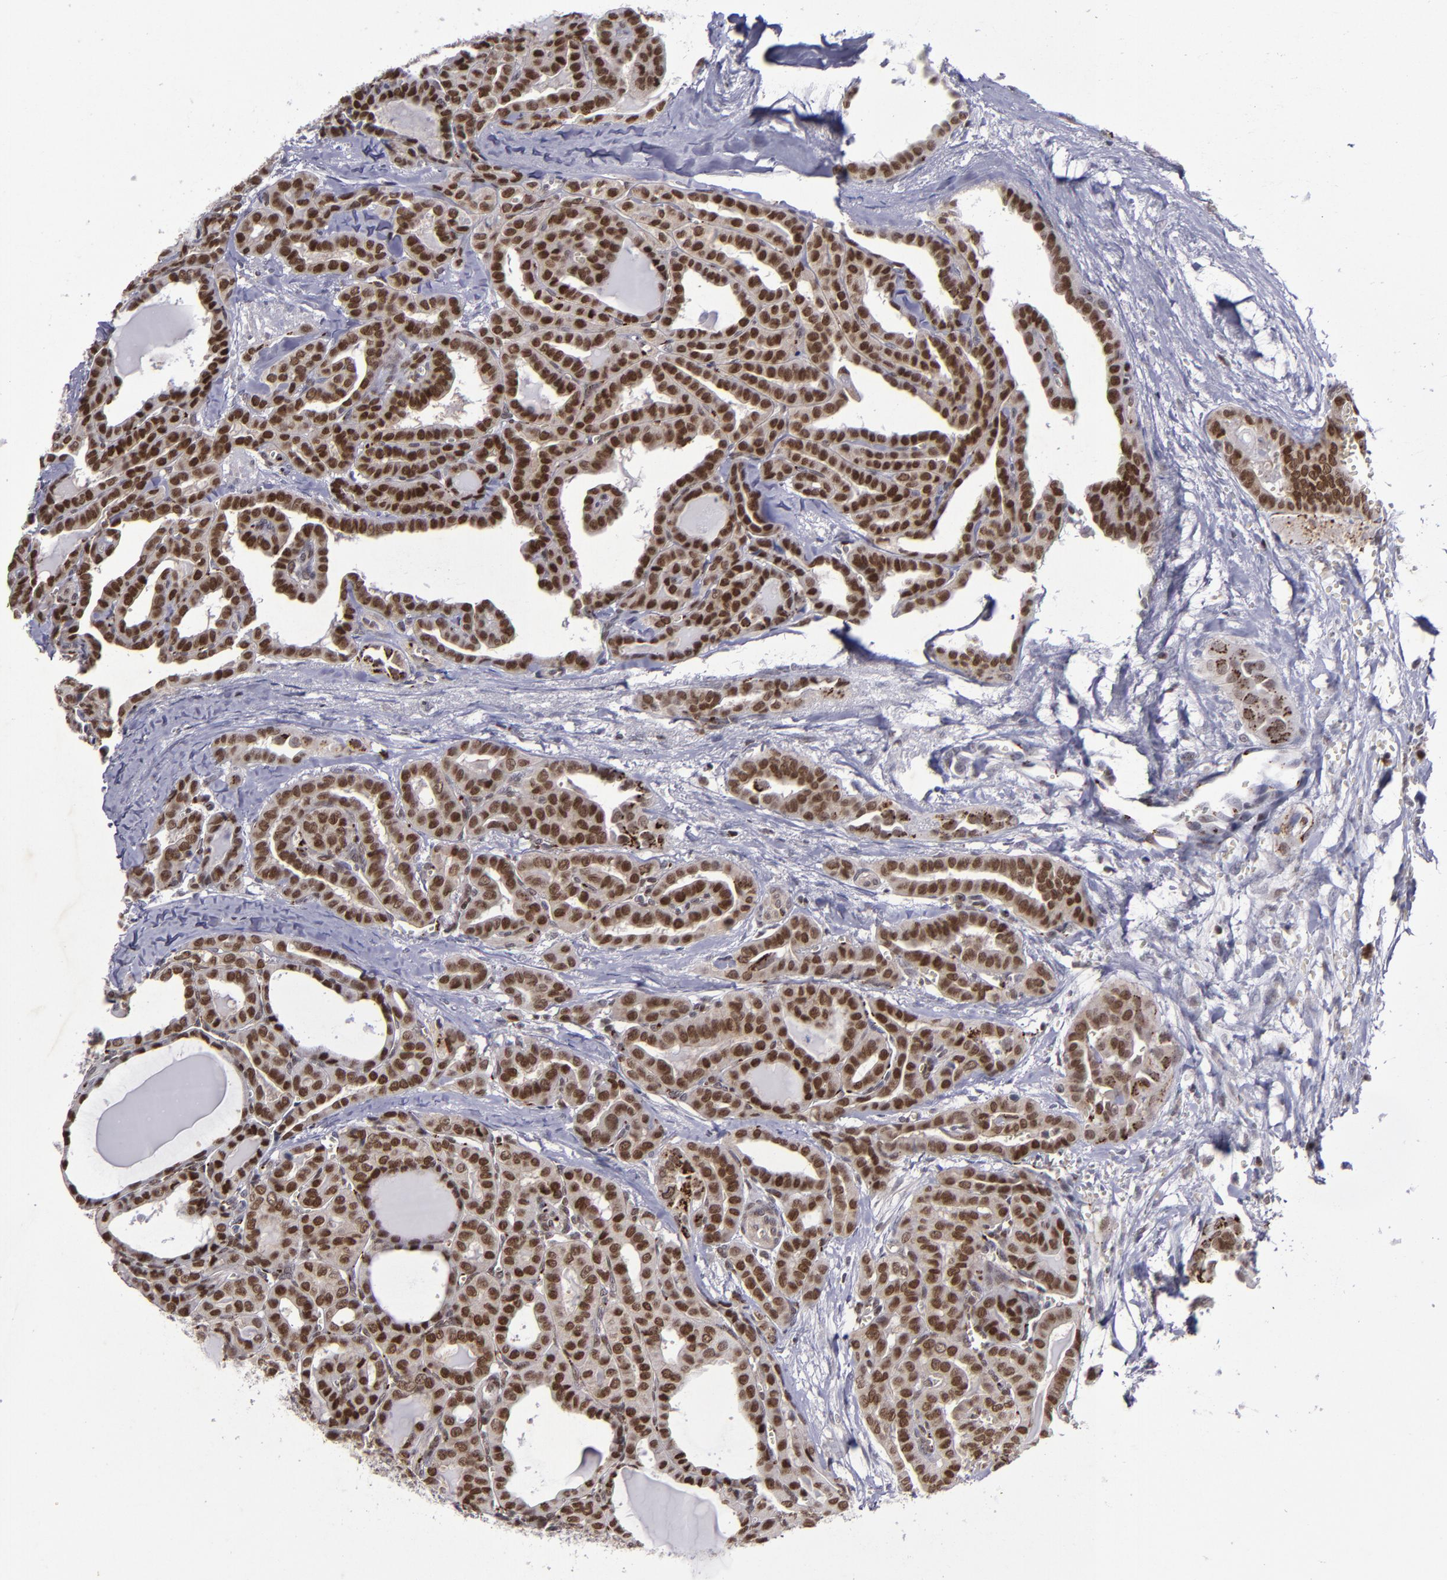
{"staining": {"intensity": "strong", "quantity": ">75%", "location": "nuclear"}, "tissue": "thyroid cancer", "cell_type": "Tumor cells", "image_type": "cancer", "snomed": [{"axis": "morphology", "description": "Carcinoma, NOS"}, {"axis": "topography", "description": "Thyroid gland"}], "caption": "Brown immunohistochemical staining in thyroid cancer reveals strong nuclear staining in approximately >75% of tumor cells.", "gene": "MGMT", "patient": {"sex": "female", "age": 91}}